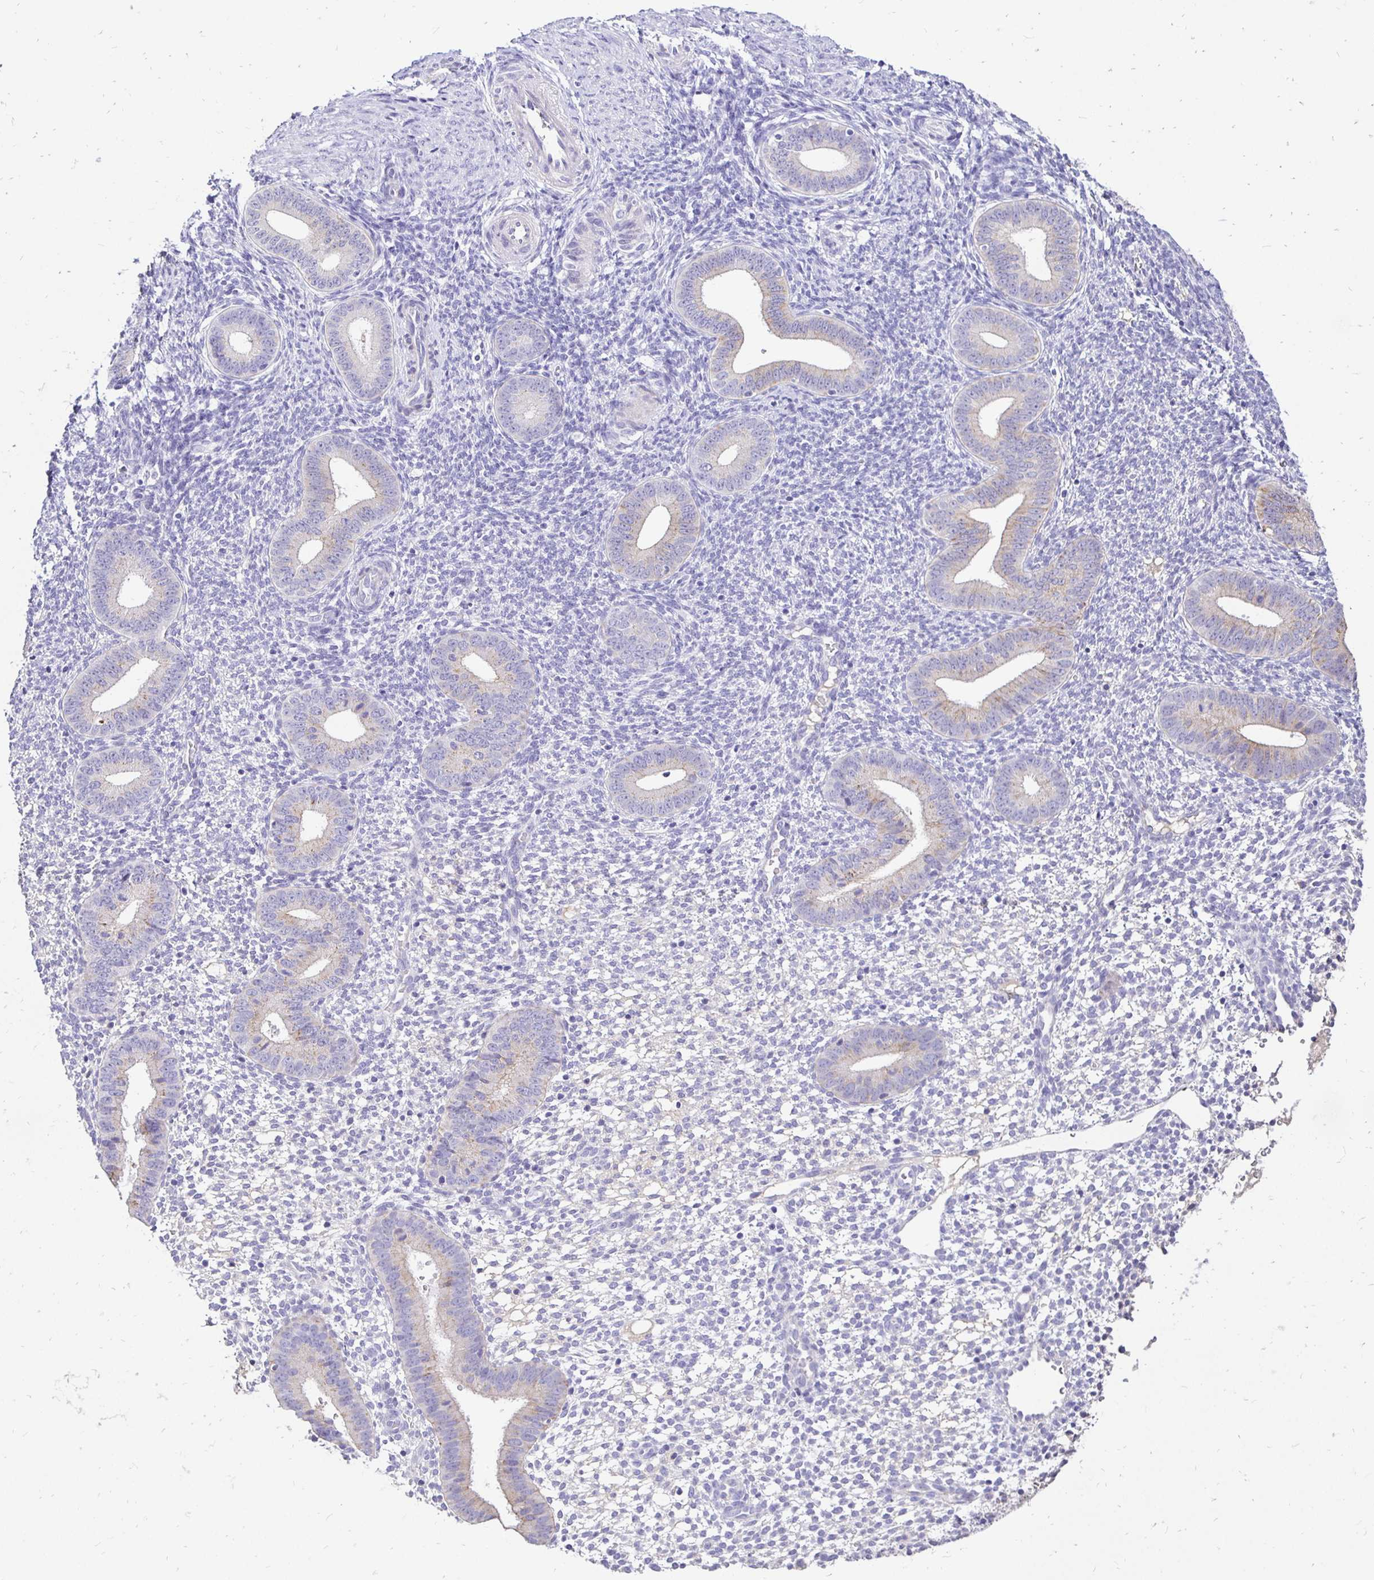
{"staining": {"intensity": "negative", "quantity": "none", "location": "none"}, "tissue": "endometrium", "cell_type": "Cells in endometrial stroma", "image_type": "normal", "snomed": [{"axis": "morphology", "description": "Normal tissue, NOS"}, {"axis": "topography", "description": "Endometrium"}], "caption": "Immunohistochemical staining of unremarkable endometrium demonstrates no significant staining in cells in endometrial stroma. (Brightfield microscopy of DAB (3,3'-diaminobenzidine) immunohistochemistry at high magnification).", "gene": "TAF1D", "patient": {"sex": "female", "age": 40}}